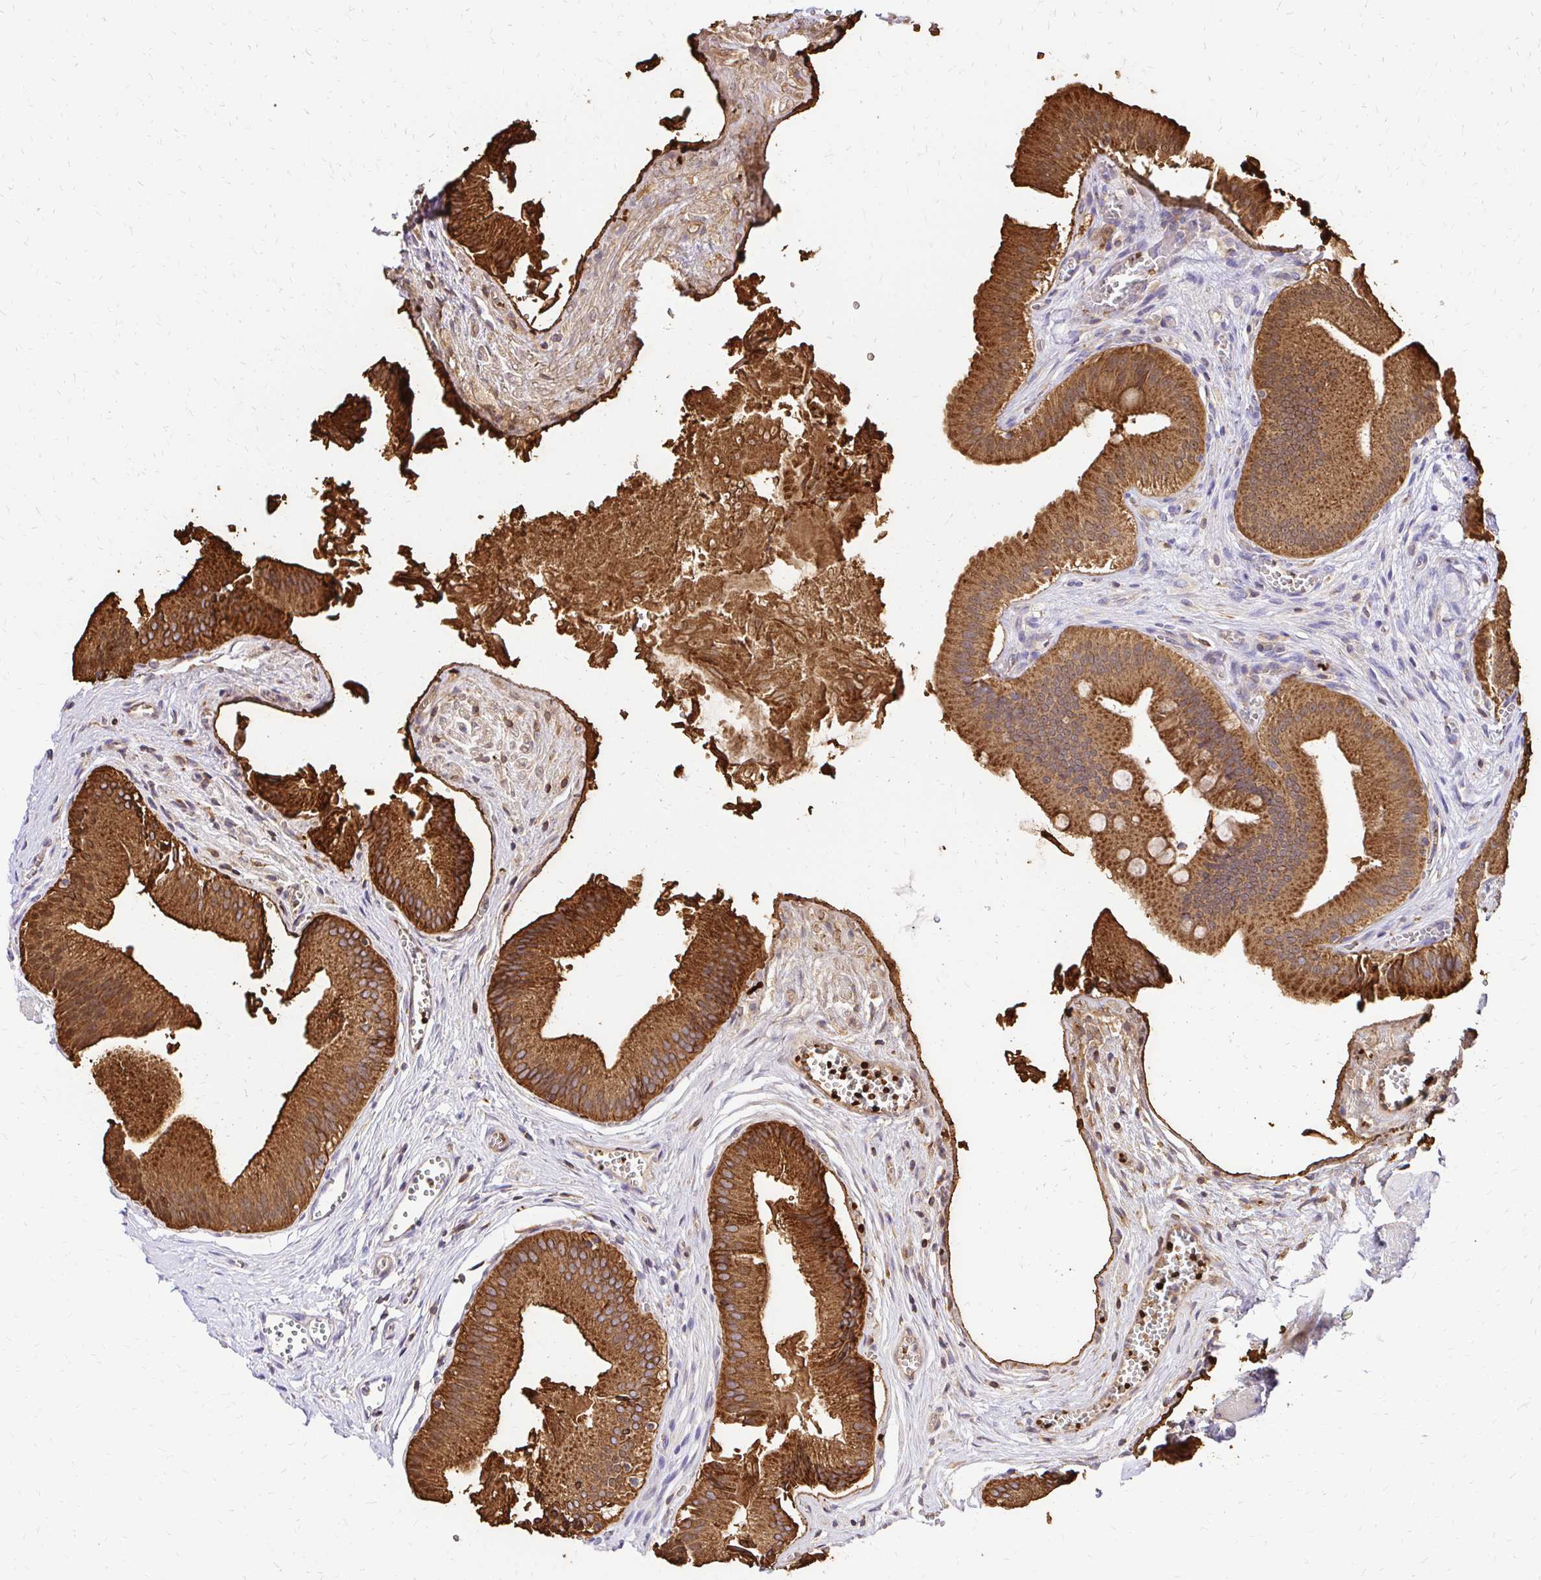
{"staining": {"intensity": "strong", "quantity": ">75%", "location": "cytoplasmic/membranous"}, "tissue": "gallbladder", "cell_type": "Glandular cells", "image_type": "normal", "snomed": [{"axis": "morphology", "description": "Normal tissue, NOS"}, {"axis": "topography", "description": "Gallbladder"}], "caption": "This histopathology image reveals benign gallbladder stained with immunohistochemistry (IHC) to label a protein in brown. The cytoplasmic/membranous of glandular cells show strong positivity for the protein. Nuclei are counter-stained blue.", "gene": "MRPL13", "patient": {"sex": "male", "age": 17}}